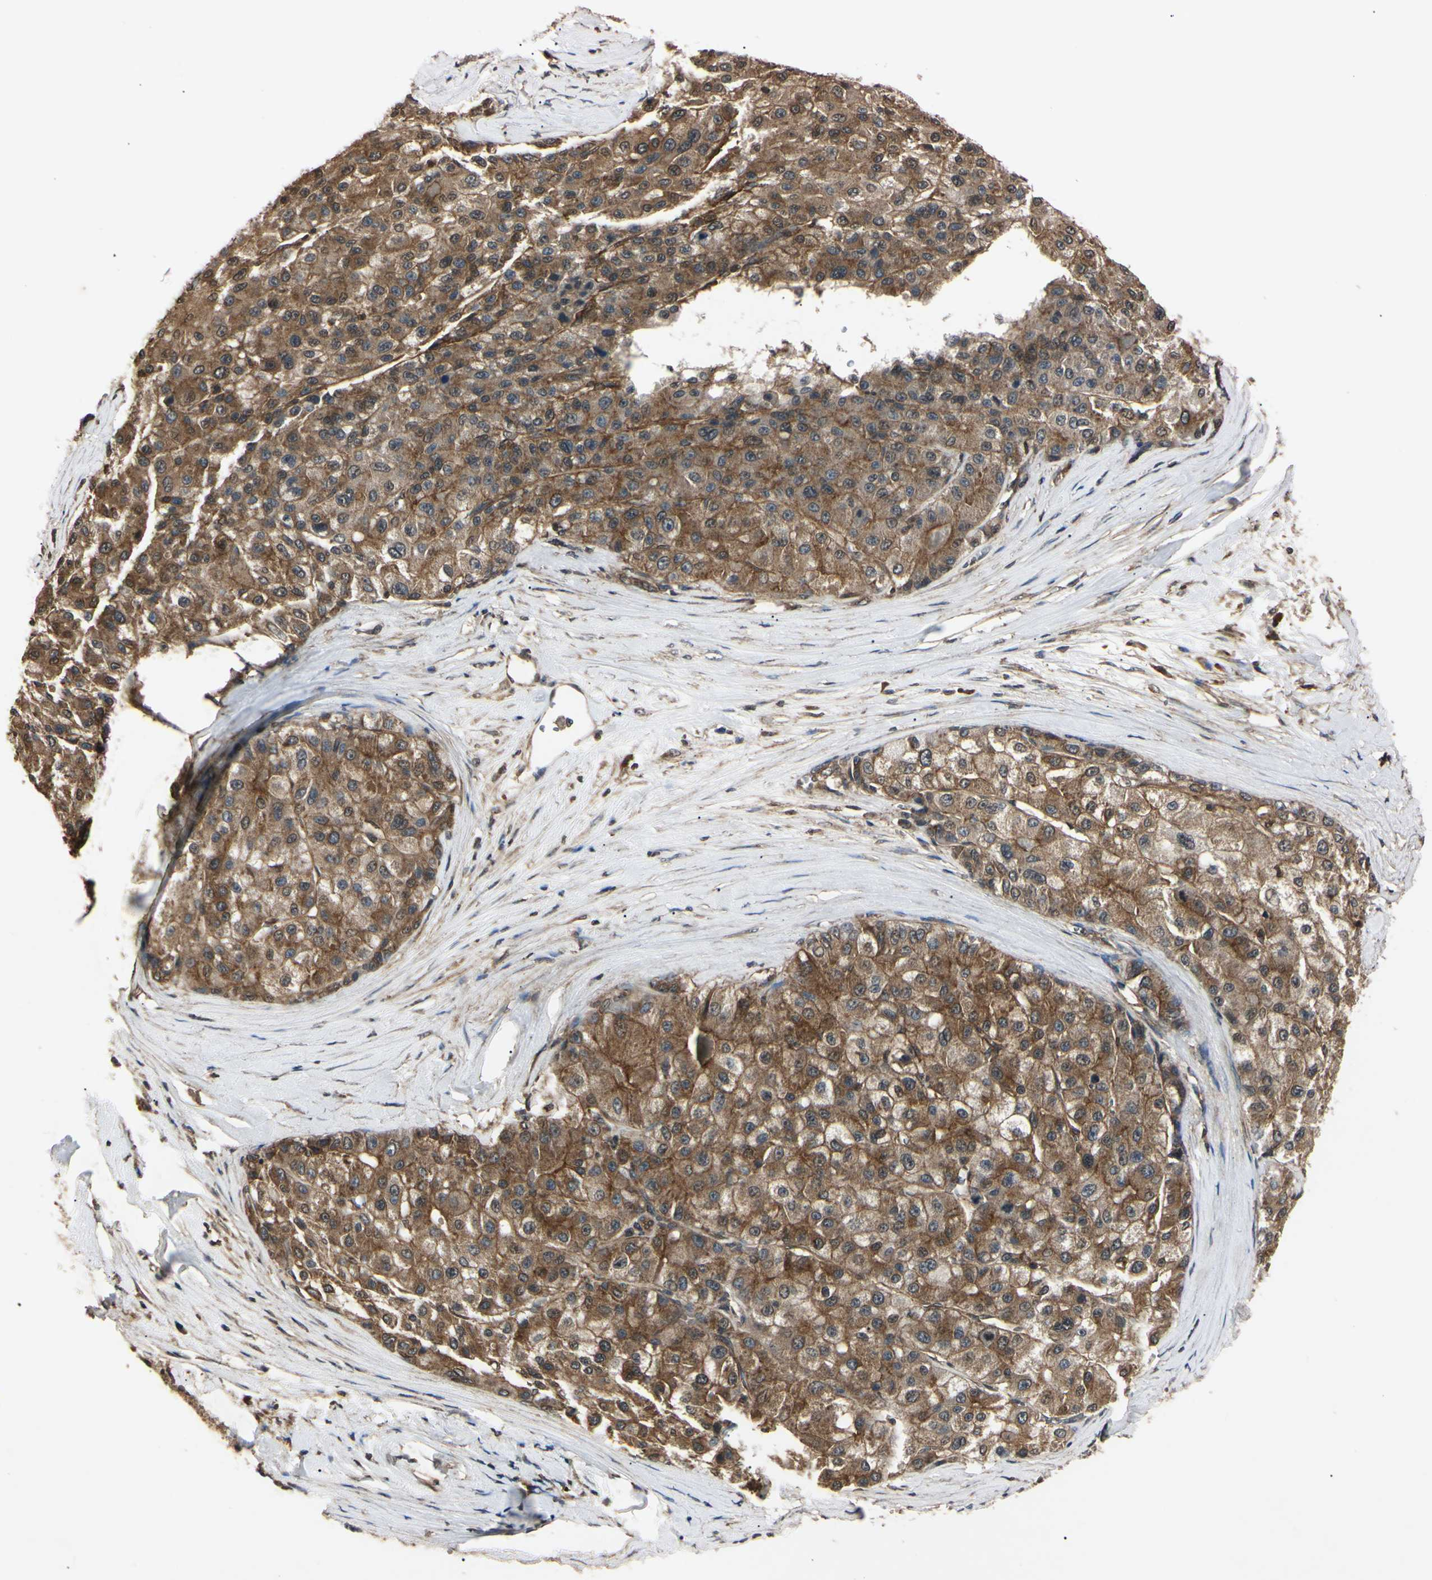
{"staining": {"intensity": "moderate", "quantity": "25%-75%", "location": "cytoplasmic/membranous"}, "tissue": "liver cancer", "cell_type": "Tumor cells", "image_type": "cancer", "snomed": [{"axis": "morphology", "description": "Carcinoma, Hepatocellular, NOS"}, {"axis": "topography", "description": "Liver"}], "caption": "Immunohistochemistry (IHC) of liver cancer (hepatocellular carcinoma) shows medium levels of moderate cytoplasmic/membranous staining in approximately 25%-75% of tumor cells. (DAB = brown stain, brightfield microscopy at high magnification).", "gene": "EPN1", "patient": {"sex": "male", "age": 80}}